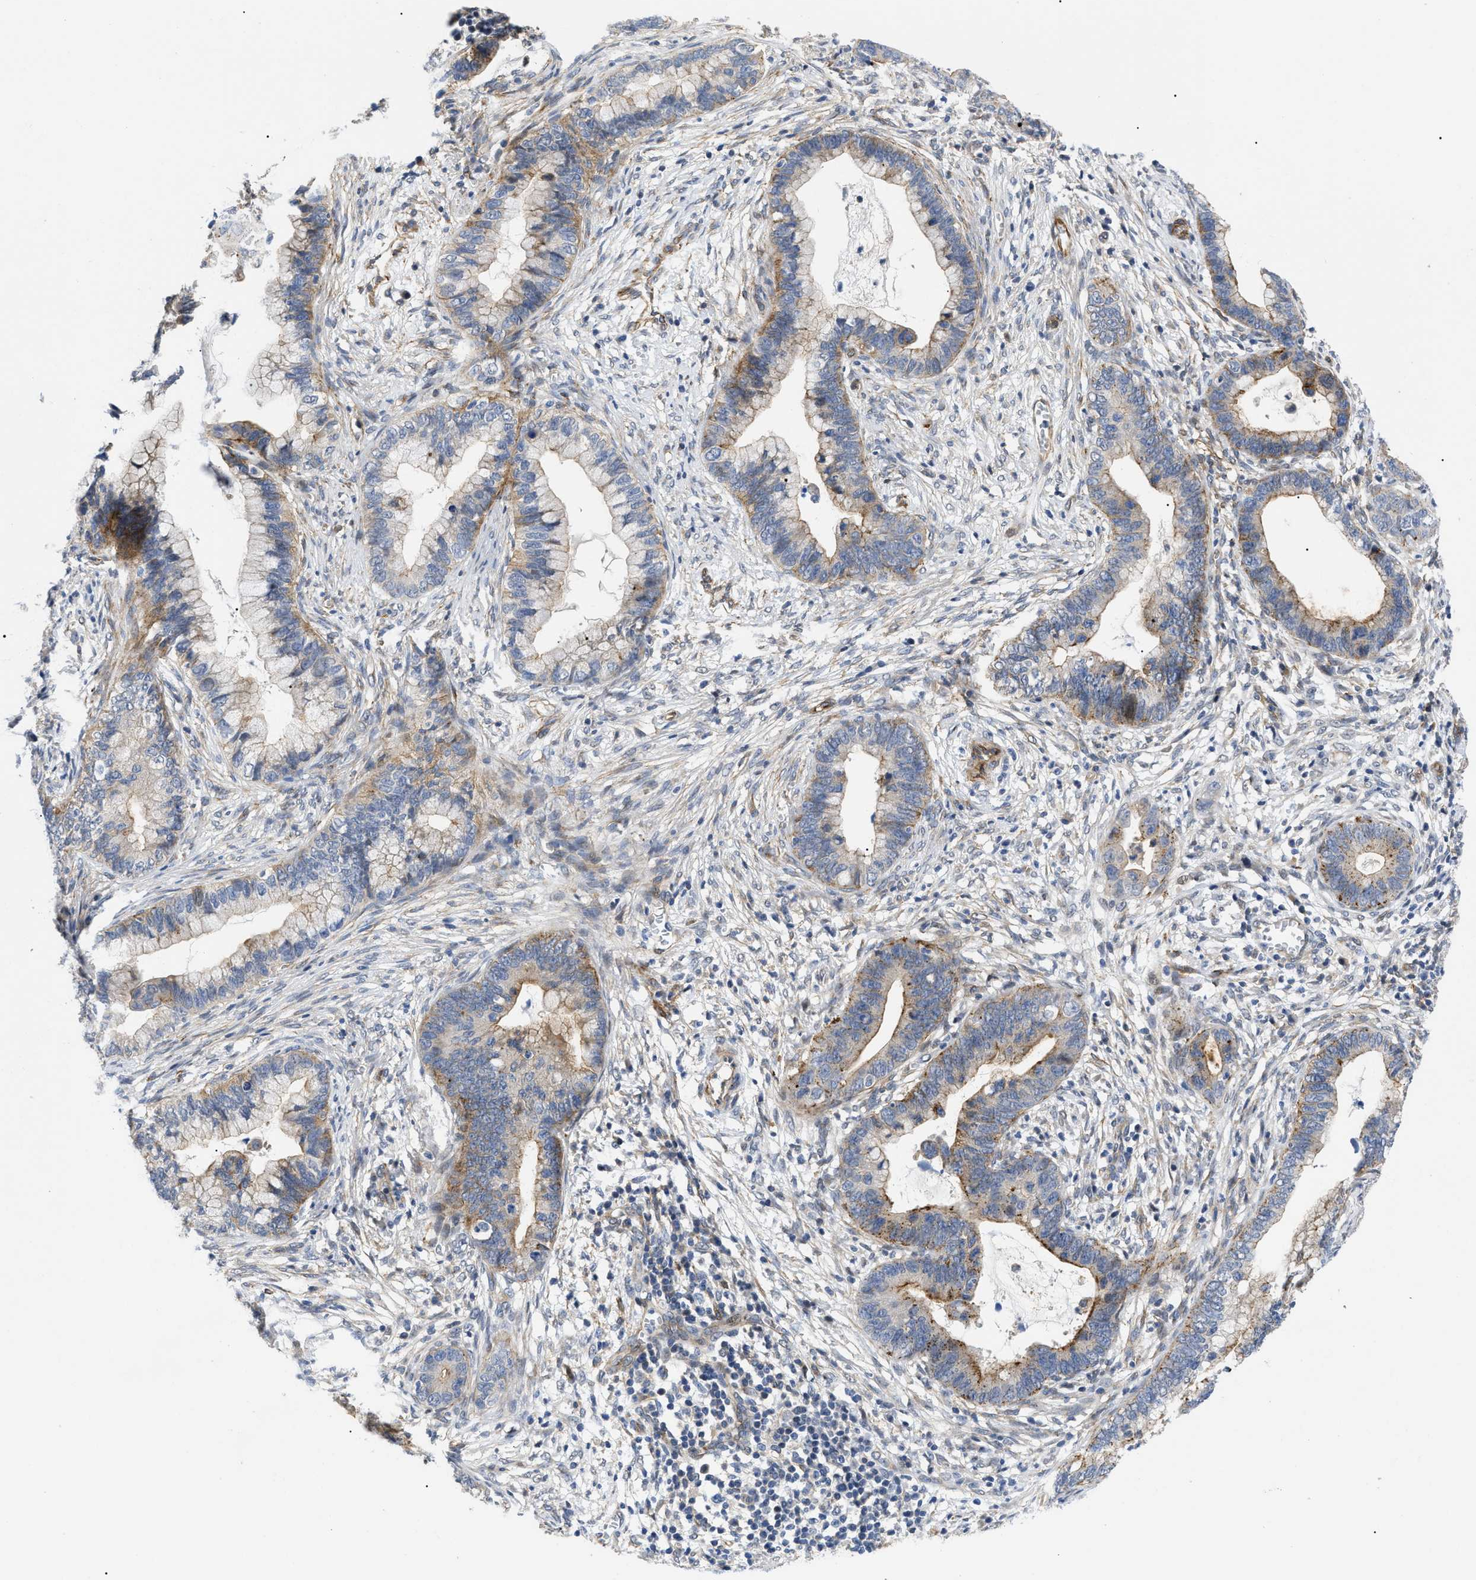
{"staining": {"intensity": "moderate", "quantity": "25%-75%", "location": "cytoplasmic/membranous"}, "tissue": "cervical cancer", "cell_type": "Tumor cells", "image_type": "cancer", "snomed": [{"axis": "morphology", "description": "Adenocarcinoma, NOS"}, {"axis": "topography", "description": "Cervix"}], "caption": "Tumor cells reveal medium levels of moderate cytoplasmic/membranous staining in approximately 25%-75% of cells in cervical cancer (adenocarcinoma).", "gene": "SFXN5", "patient": {"sex": "female", "age": 44}}